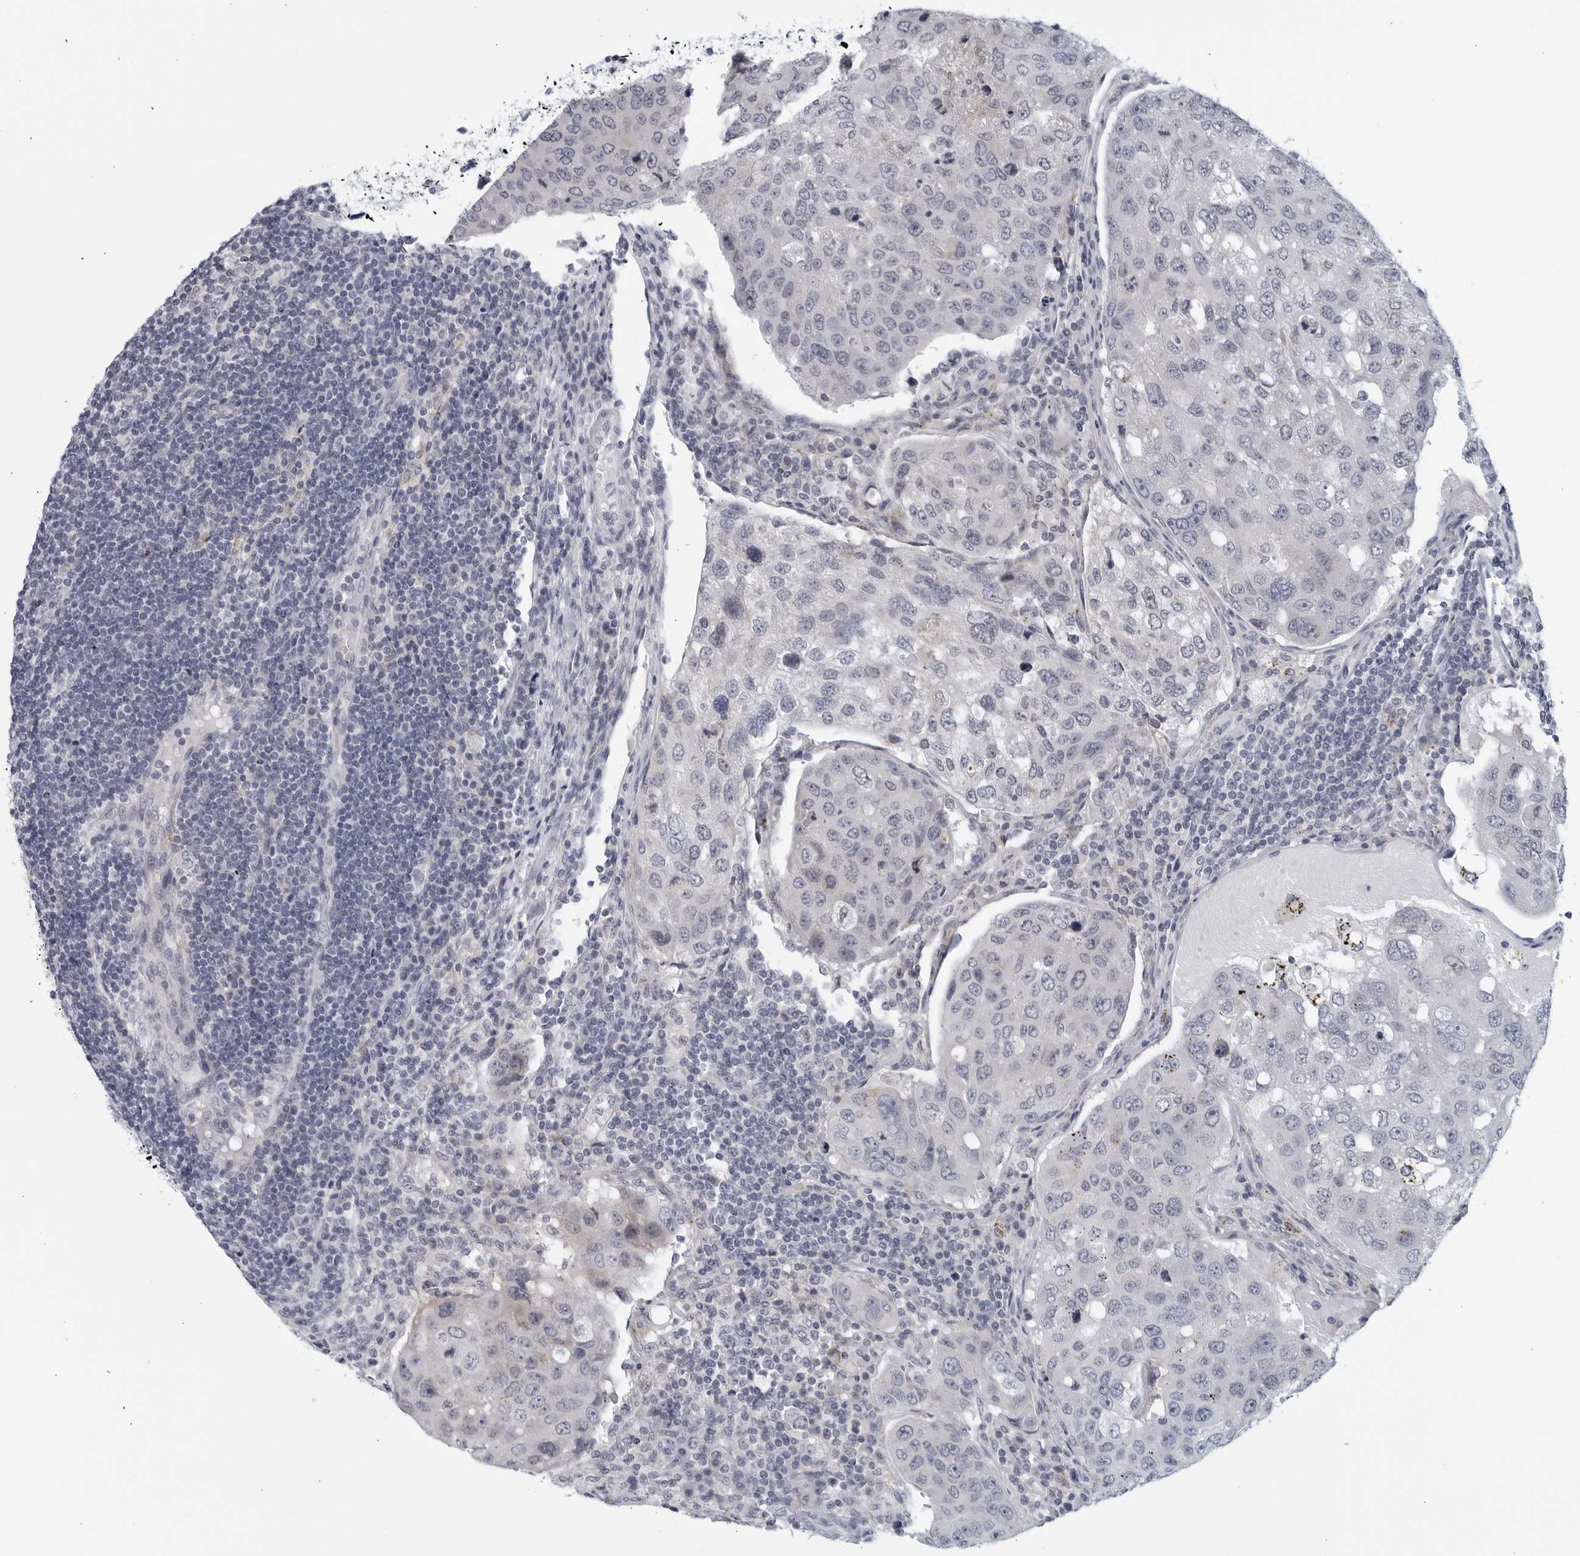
{"staining": {"intensity": "negative", "quantity": "none", "location": "none"}, "tissue": "urothelial cancer", "cell_type": "Tumor cells", "image_type": "cancer", "snomed": [{"axis": "morphology", "description": "Urothelial carcinoma, High grade"}, {"axis": "topography", "description": "Lymph node"}, {"axis": "topography", "description": "Urinary bladder"}], "caption": "Tumor cells are negative for brown protein staining in urothelial carcinoma (high-grade).", "gene": "MATN1", "patient": {"sex": "male", "age": 51}}